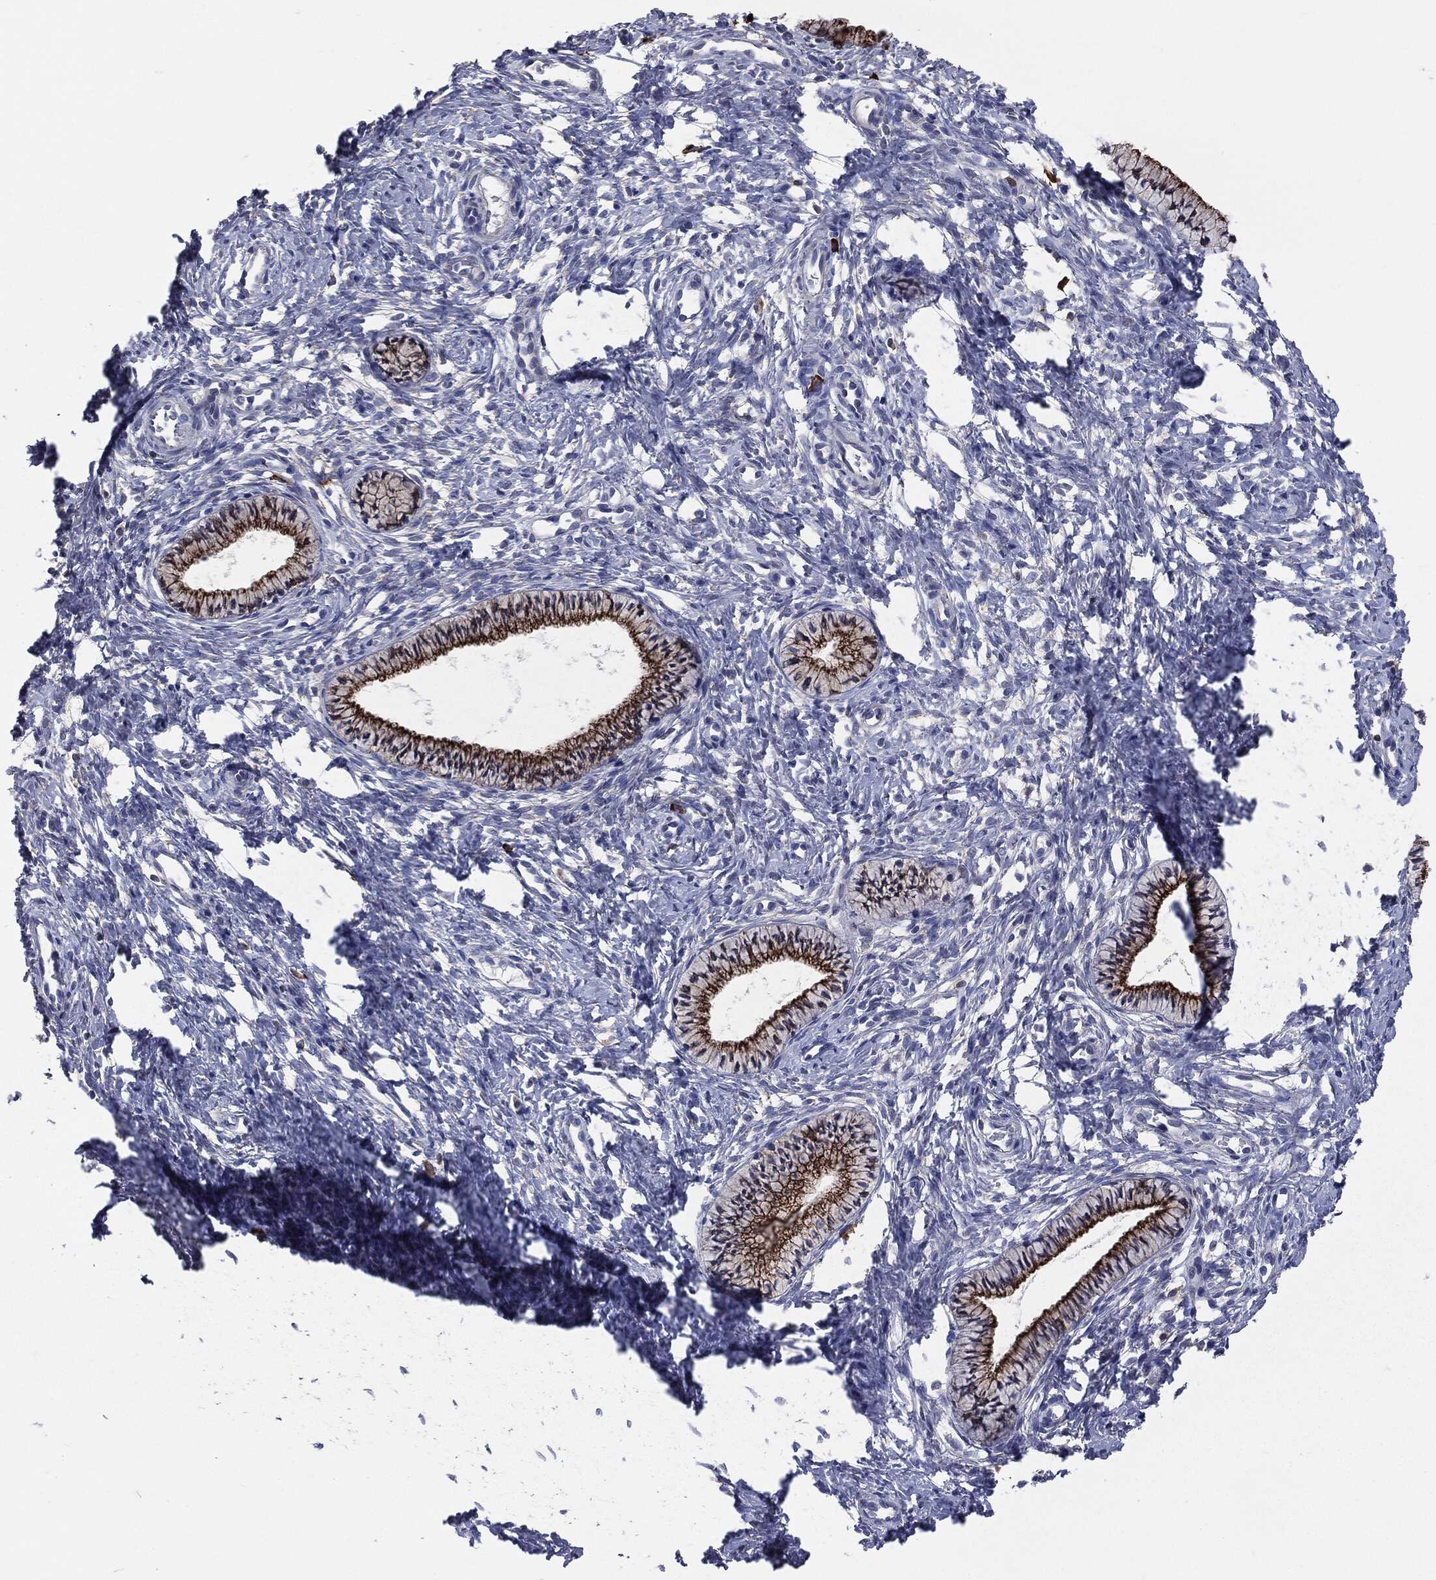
{"staining": {"intensity": "strong", "quantity": ">75%", "location": "cytoplasmic/membranous"}, "tissue": "cervix", "cell_type": "Glandular cells", "image_type": "normal", "snomed": [{"axis": "morphology", "description": "Normal tissue, NOS"}, {"axis": "topography", "description": "Cervix"}], "caption": "Protein staining of benign cervix exhibits strong cytoplasmic/membranous positivity in about >75% of glandular cells. (Stains: DAB (3,3'-diaminobenzidine) in brown, nuclei in blue, Microscopy: brightfield microscopy at high magnification).", "gene": "PTGS2", "patient": {"sex": "female", "age": 39}}